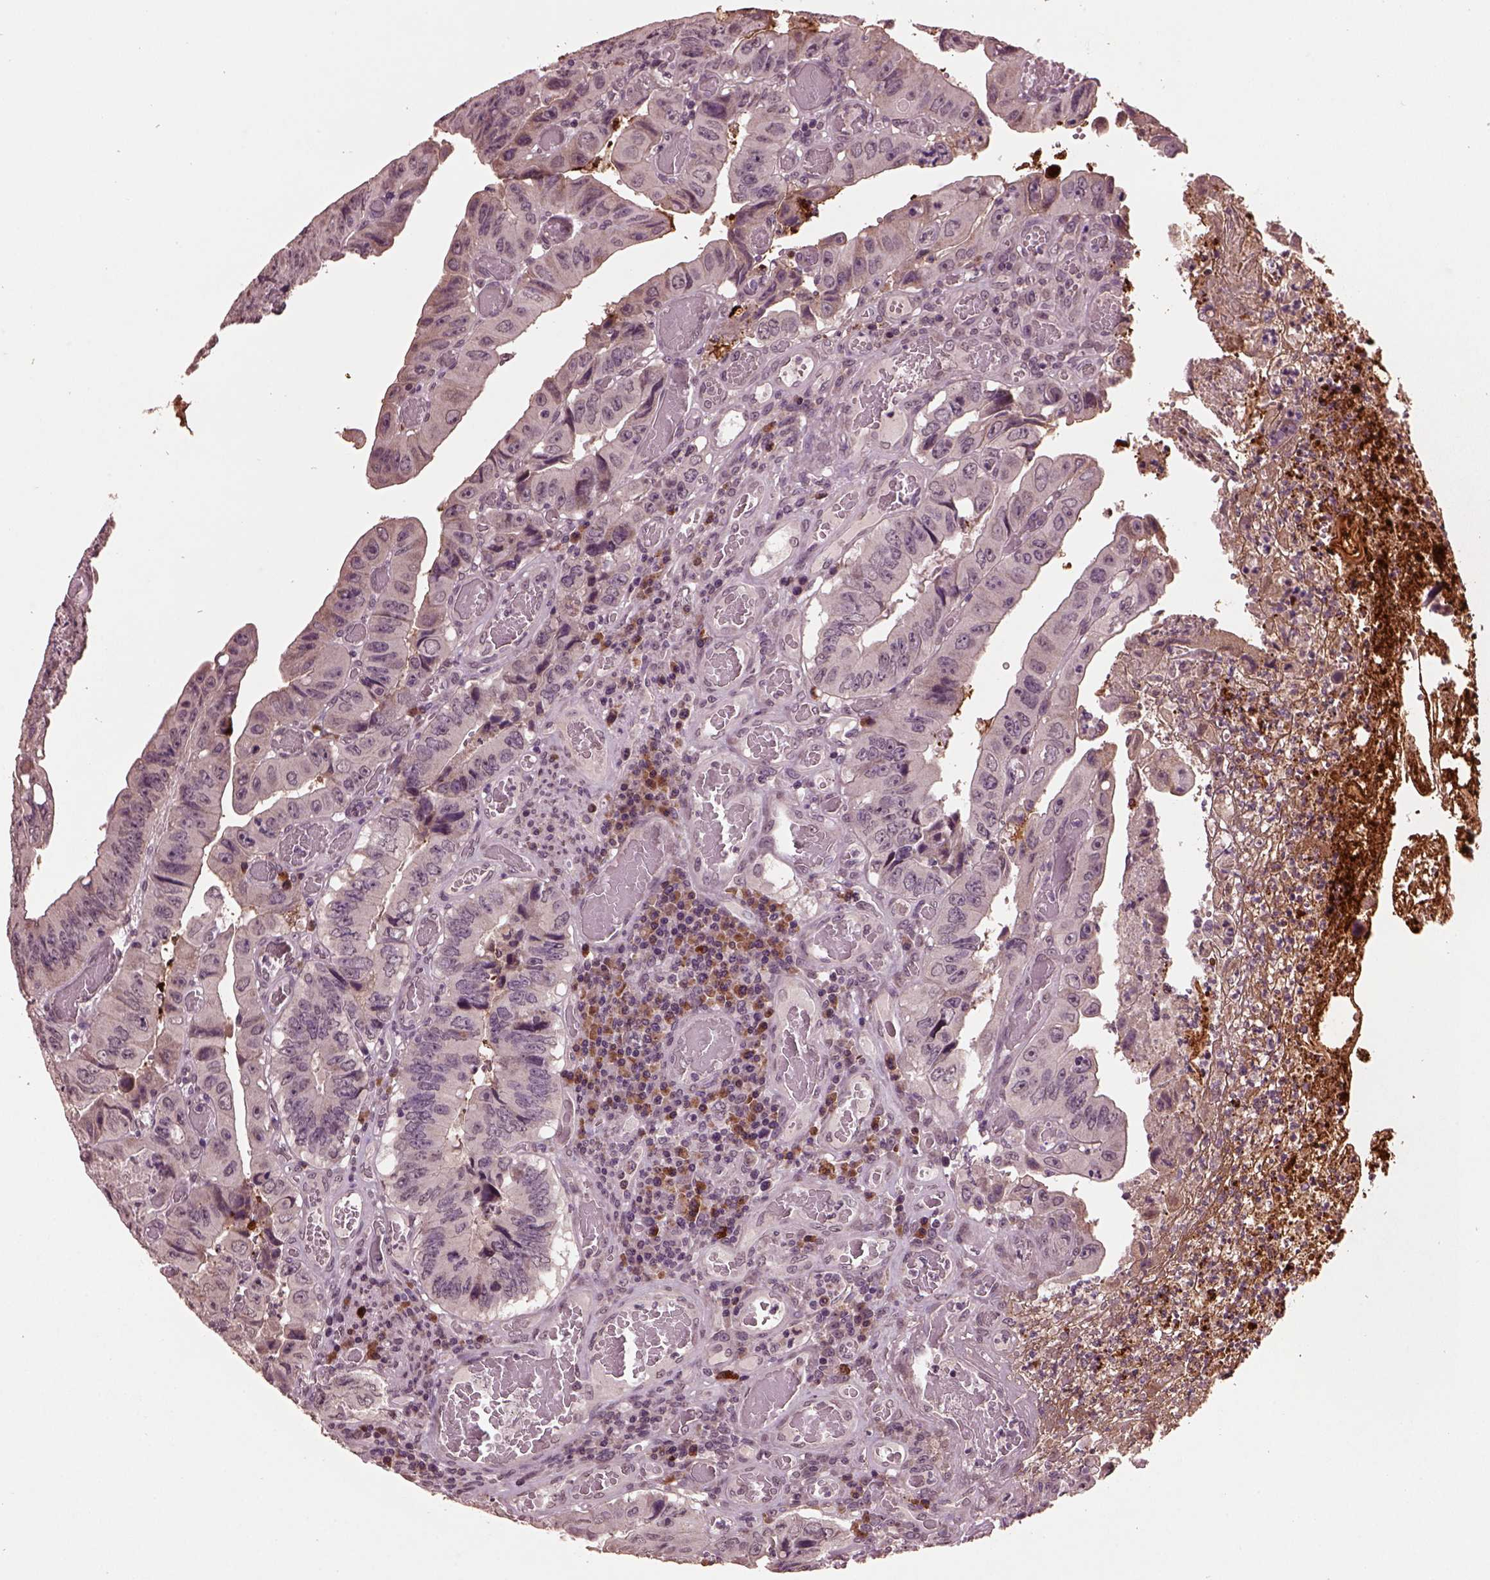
{"staining": {"intensity": "negative", "quantity": "none", "location": "none"}, "tissue": "colorectal cancer", "cell_type": "Tumor cells", "image_type": "cancer", "snomed": [{"axis": "morphology", "description": "Adenocarcinoma, NOS"}, {"axis": "topography", "description": "Colon"}], "caption": "The image reveals no staining of tumor cells in adenocarcinoma (colorectal). (Brightfield microscopy of DAB (3,3'-diaminobenzidine) immunohistochemistry at high magnification).", "gene": "IL18RAP", "patient": {"sex": "female", "age": 84}}